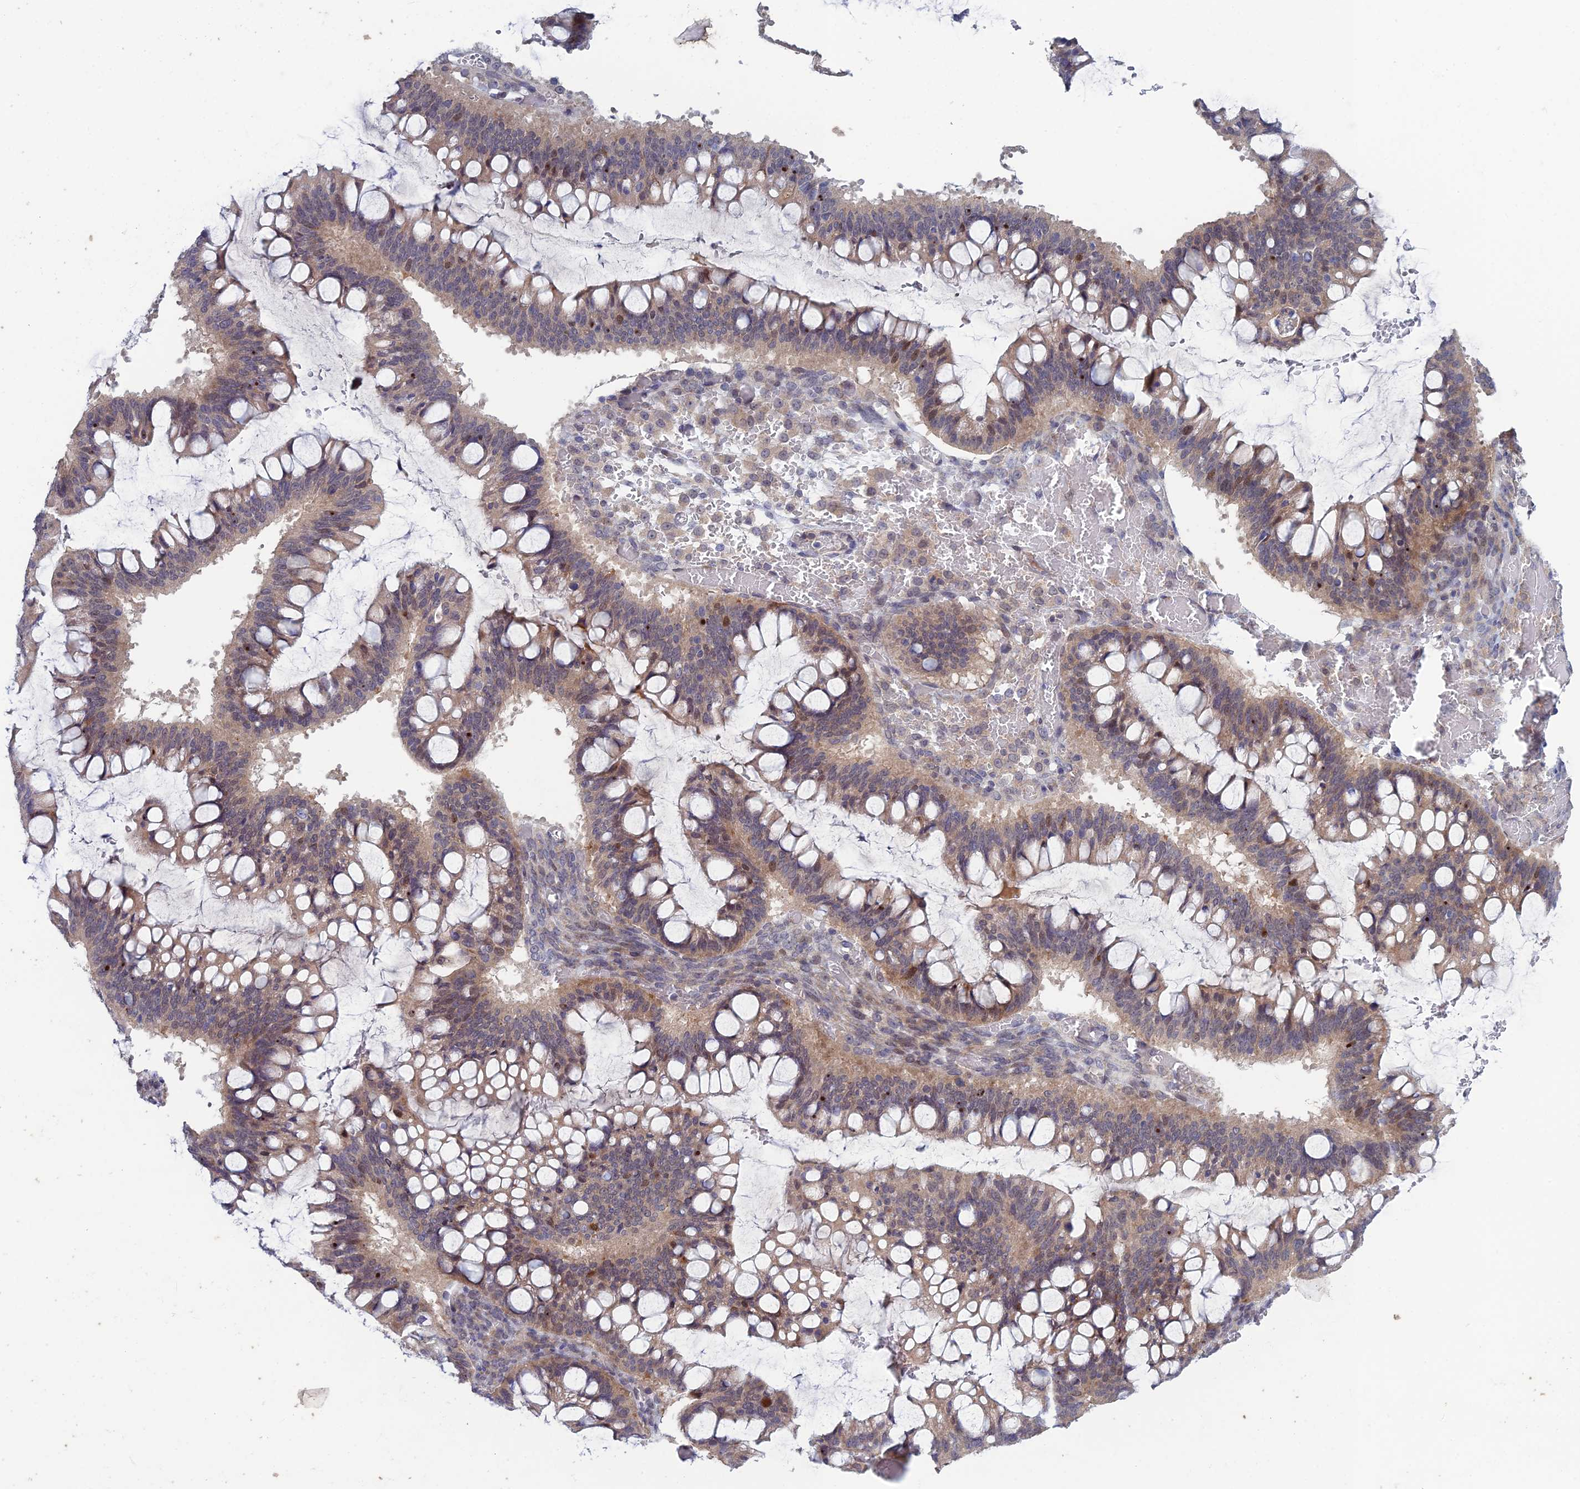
{"staining": {"intensity": "weak", "quantity": "<25%", "location": "cytoplasmic/membranous,nuclear"}, "tissue": "ovarian cancer", "cell_type": "Tumor cells", "image_type": "cancer", "snomed": [{"axis": "morphology", "description": "Cystadenocarcinoma, mucinous, NOS"}, {"axis": "topography", "description": "Ovary"}], "caption": "Tumor cells are negative for protein expression in human ovarian cancer.", "gene": "SRA1", "patient": {"sex": "female", "age": 73}}